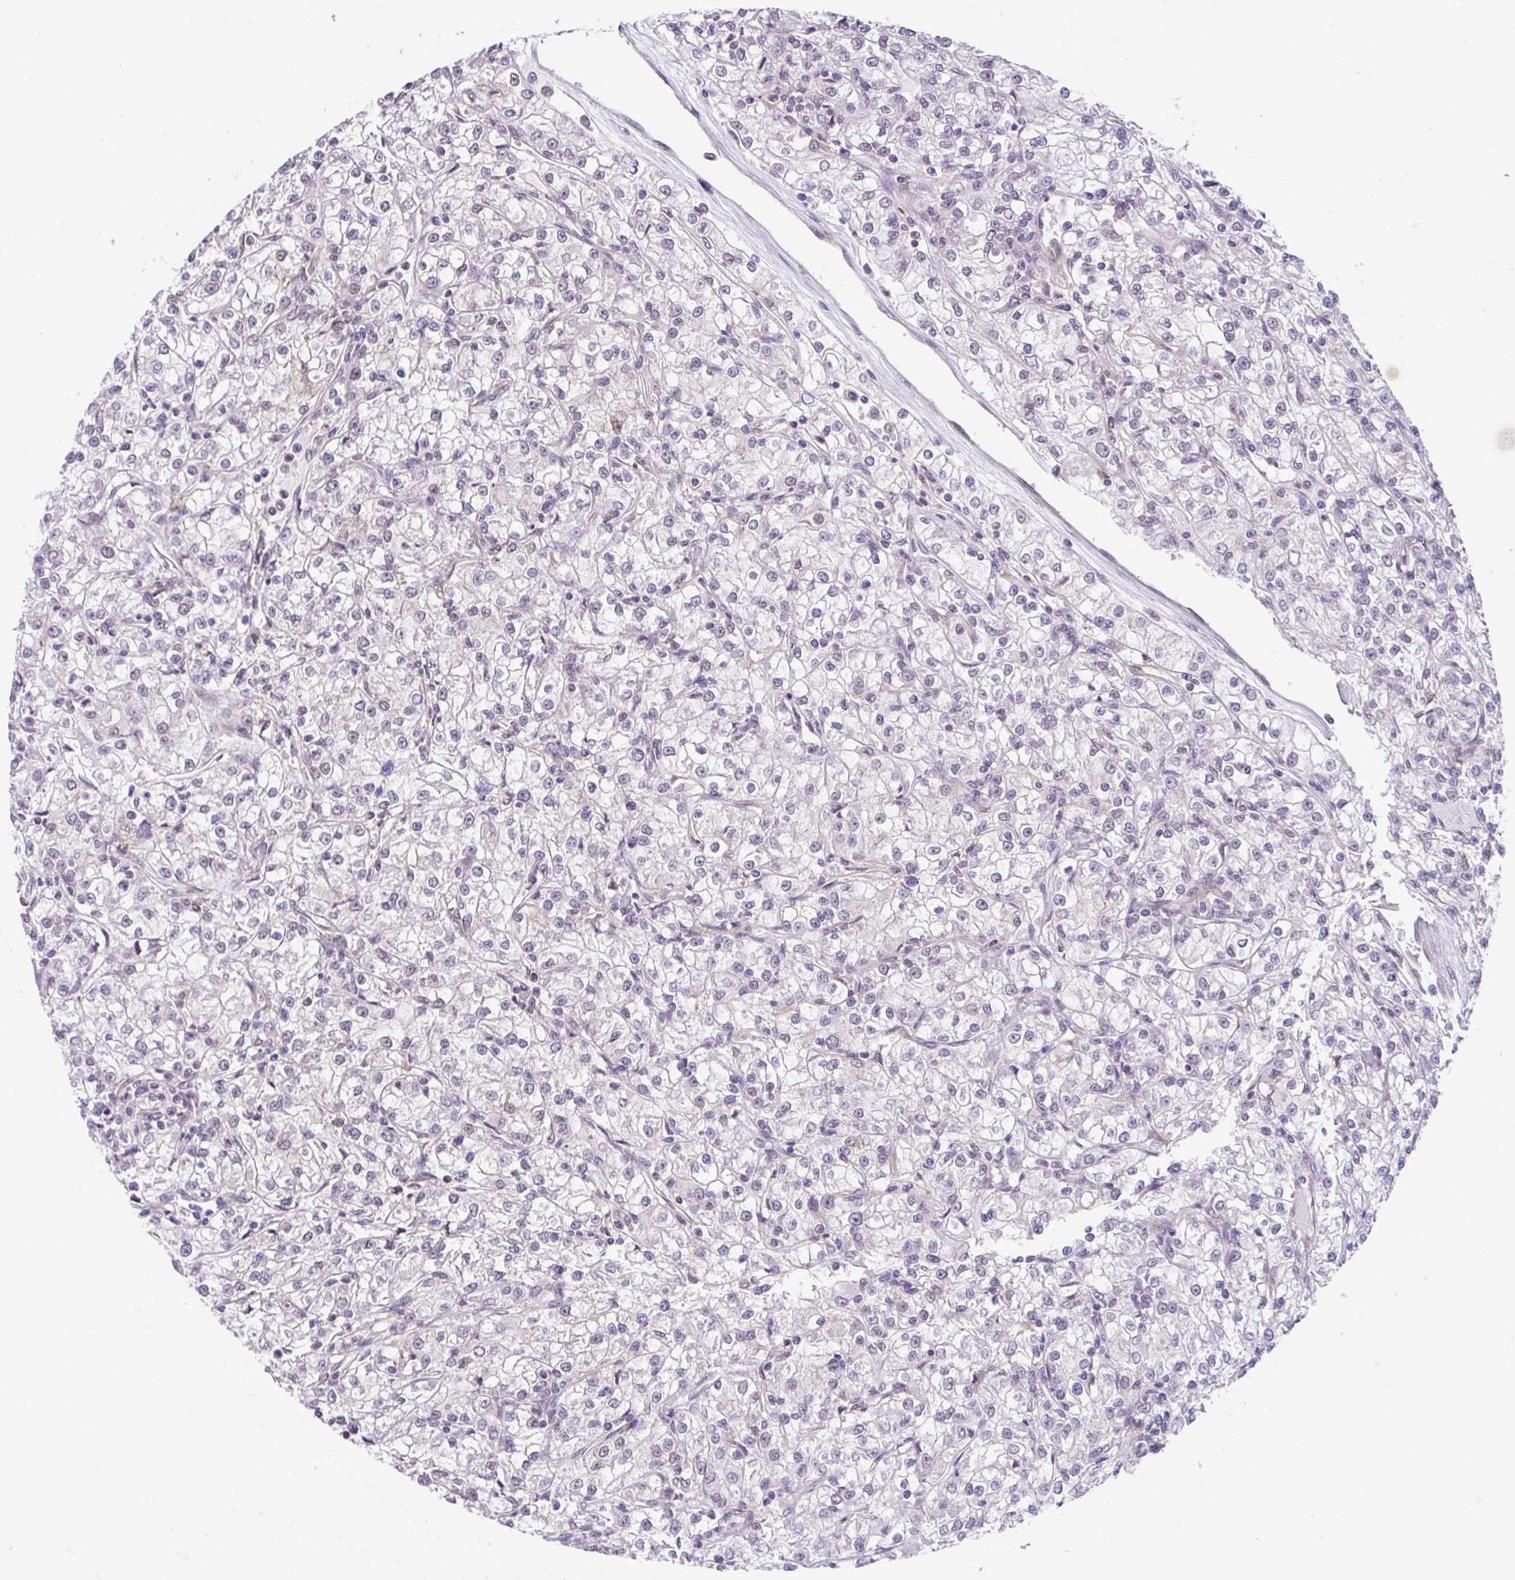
{"staining": {"intensity": "negative", "quantity": "none", "location": "none"}, "tissue": "renal cancer", "cell_type": "Tumor cells", "image_type": "cancer", "snomed": [{"axis": "morphology", "description": "Adenocarcinoma, NOS"}, {"axis": "topography", "description": "Kidney"}], "caption": "IHC image of neoplastic tissue: adenocarcinoma (renal) stained with DAB (3,3'-diaminobenzidine) reveals no significant protein staining in tumor cells.", "gene": "RALBP1", "patient": {"sex": "female", "age": 59}}